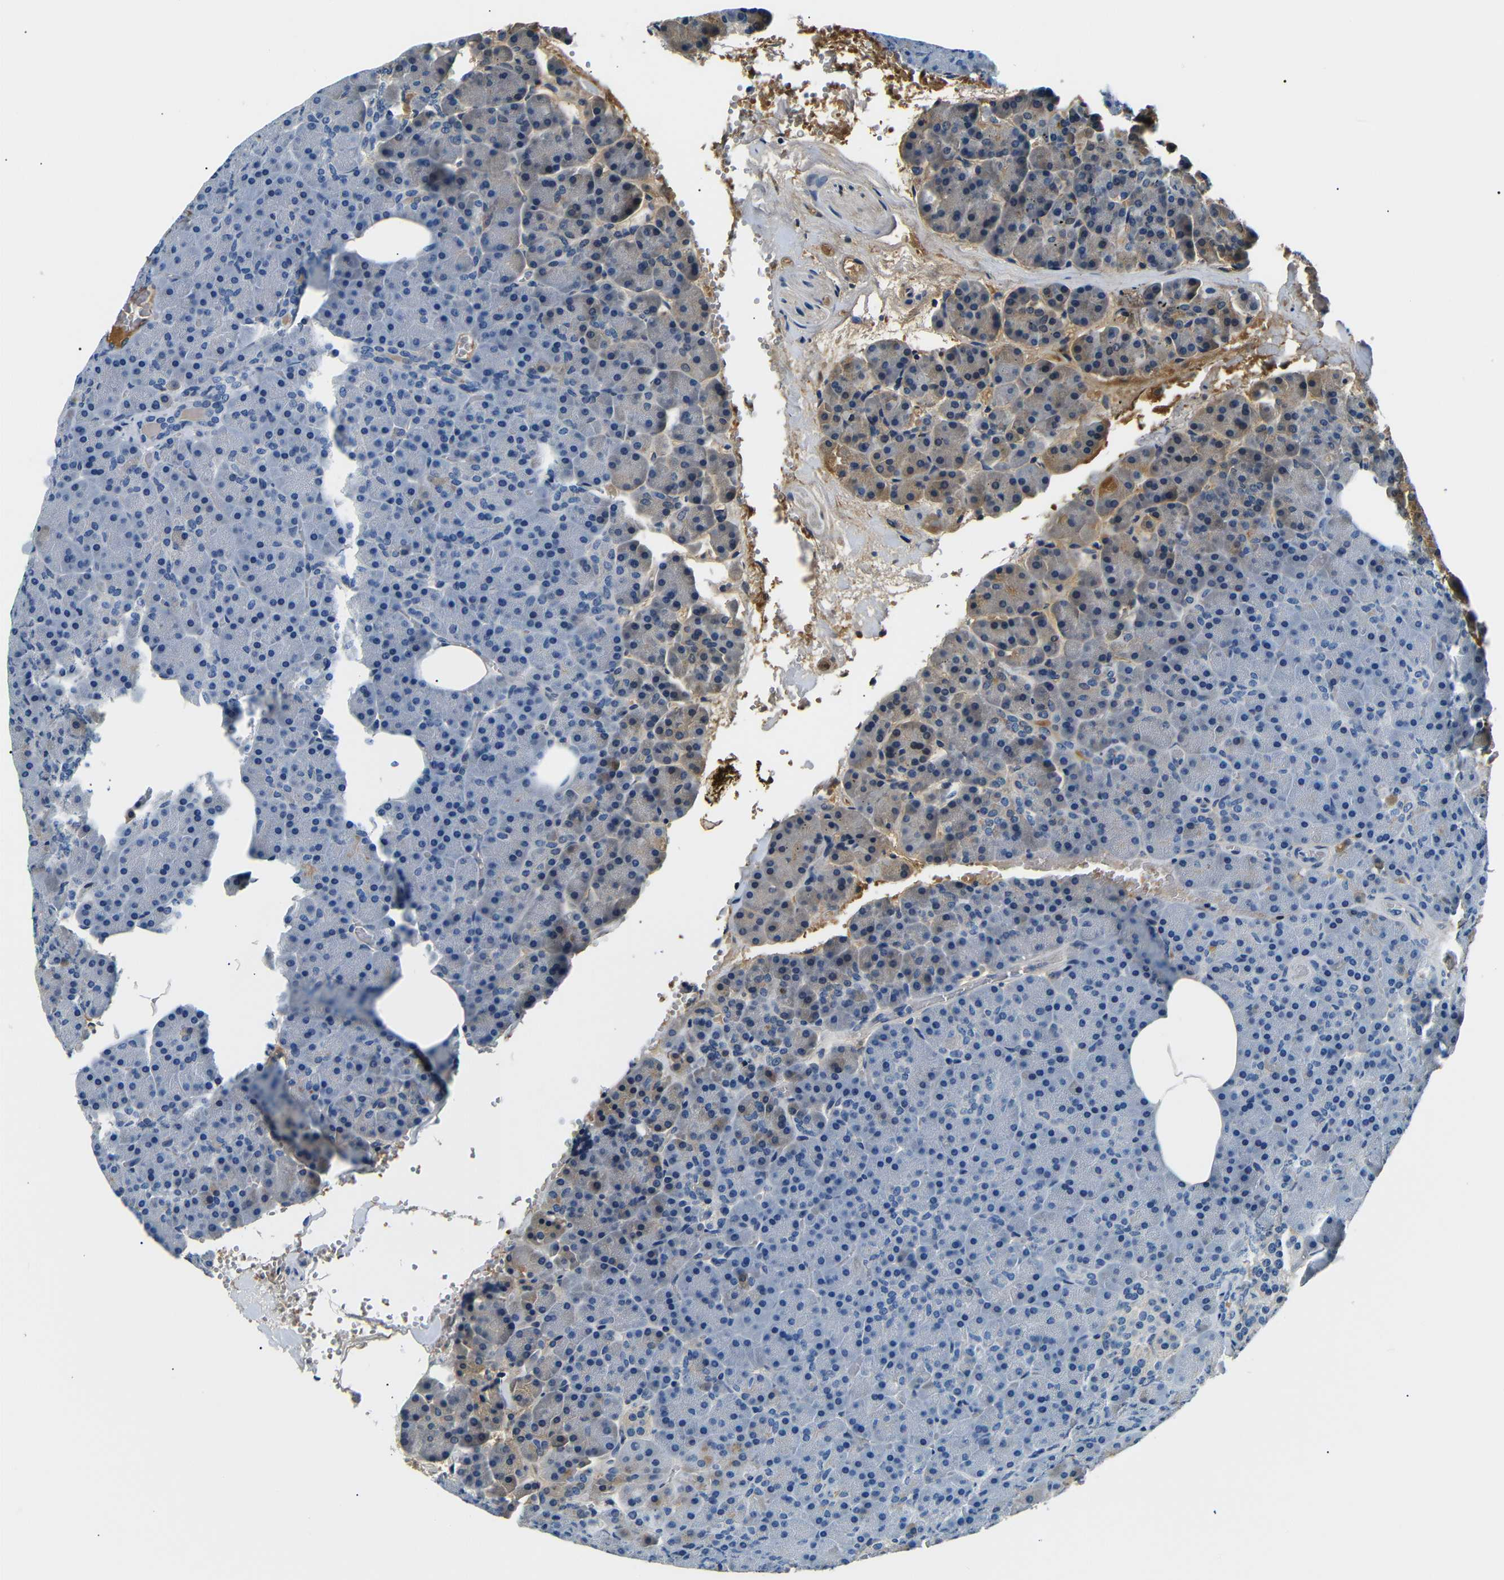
{"staining": {"intensity": "negative", "quantity": "none", "location": "none"}, "tissue": "pancreas", "cell_type": "Exocrine glandular cells", "image_type": "normal", "snomed": [{"axis": "morphology", "description": "Normal tissue, NOS"}, {"axis": "topography", "description": "Pancreas"}], "caption": "DAB immunohistochemical staining of normal human pancreas exhibits no significant expression in exocrine glandular cells. The staining is performed using DAB brown chromogen with nuclei counter-stained in using hematoxylin.", "gene": "LHCGR", "patient": {"sex": "female", "age": 35}}